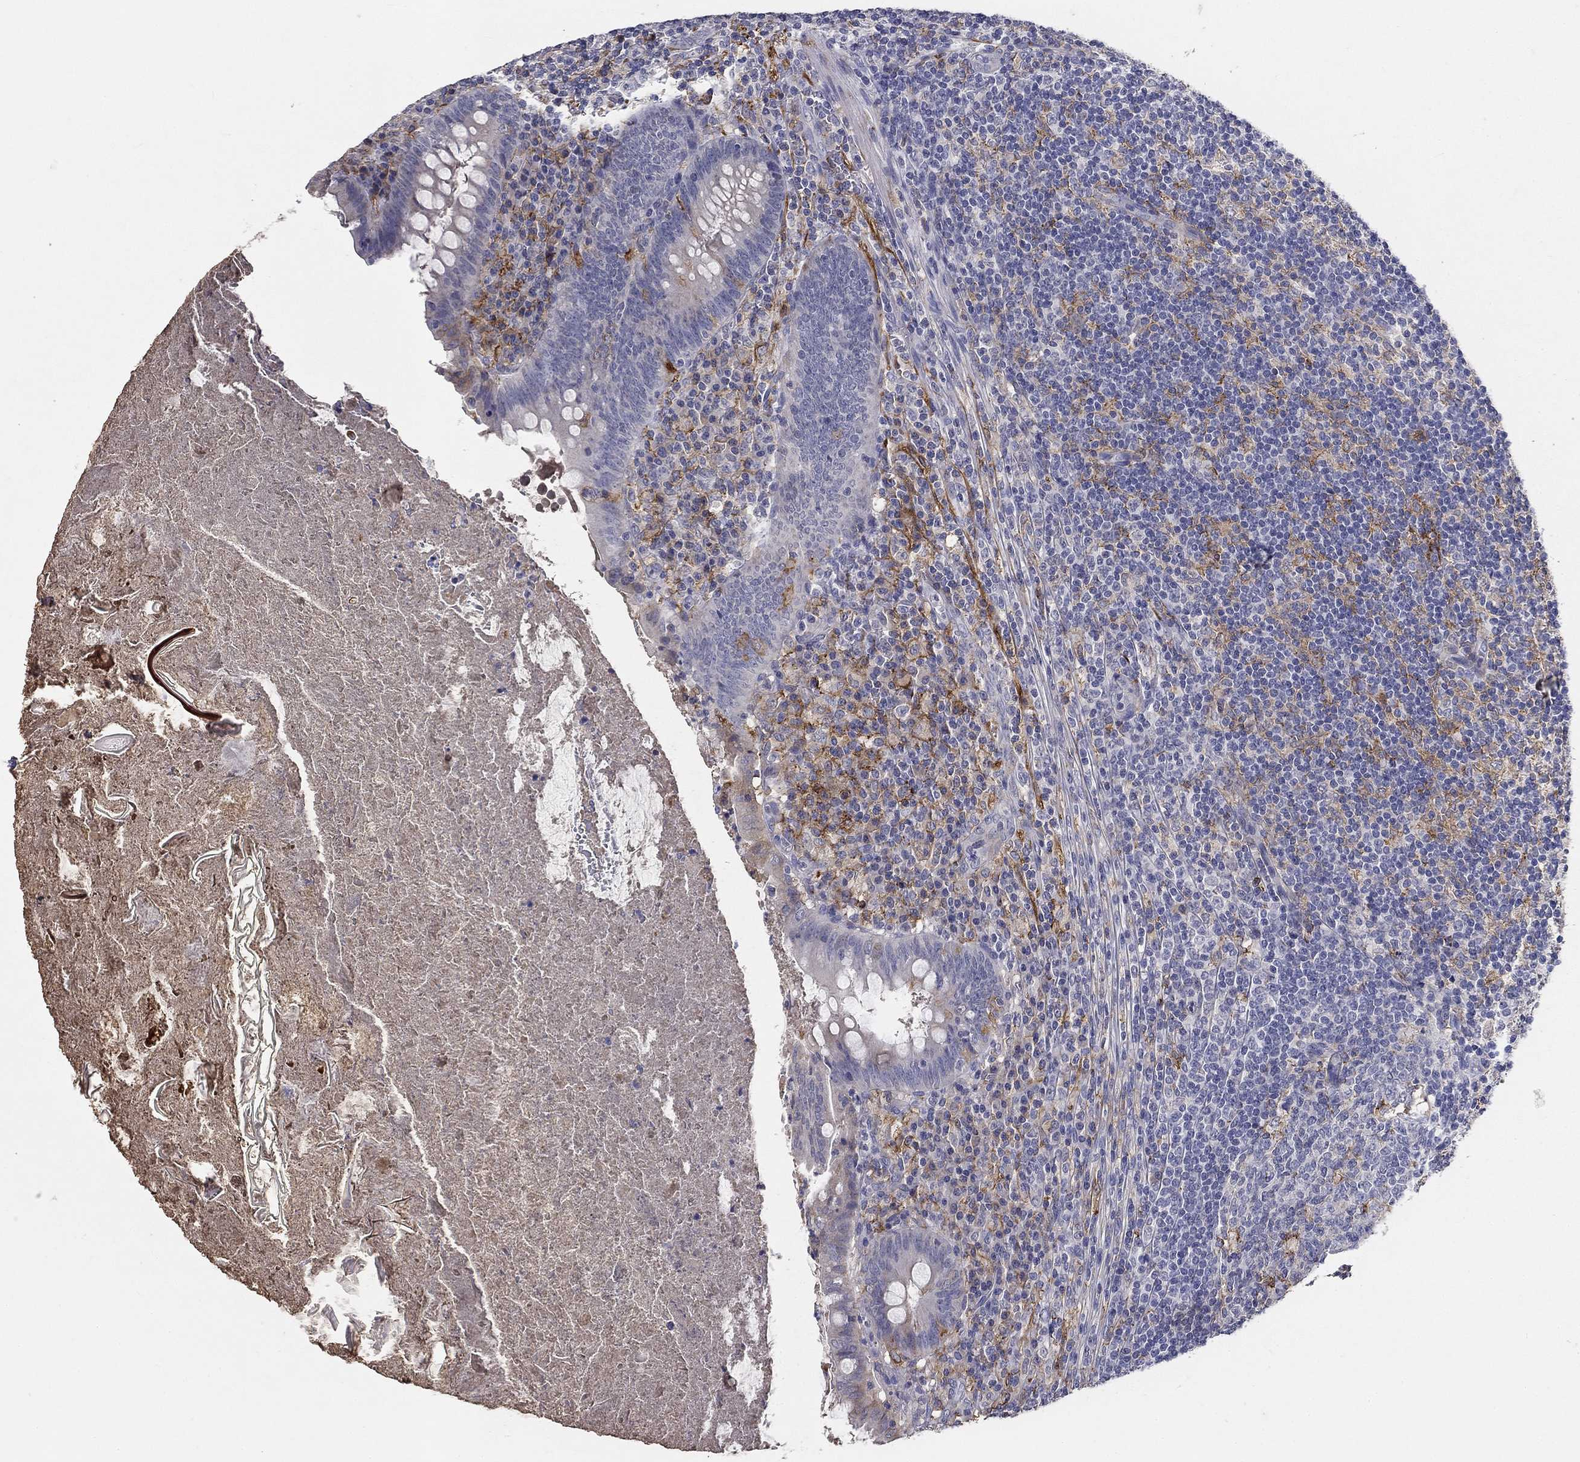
{"staining": {"intensity": "negative", "quantity": "none", "location": "none"}, "tissue": "appendix", "cell_type": "Glandular cells", "image_type": "normal", "snomed": [{"axis": "morphology", "description": "Normal tissue, NOS"}, {"axis": "topography", "description": "Appendix"}], "caption": "This histopathology image is of benign appendix stained with IHC to label a protein in brown with the nuclei are counter-stained blue. There is no expression in glandular cells.", "gene": "CD274", "patient": {"sex": "male", "age": 47}}